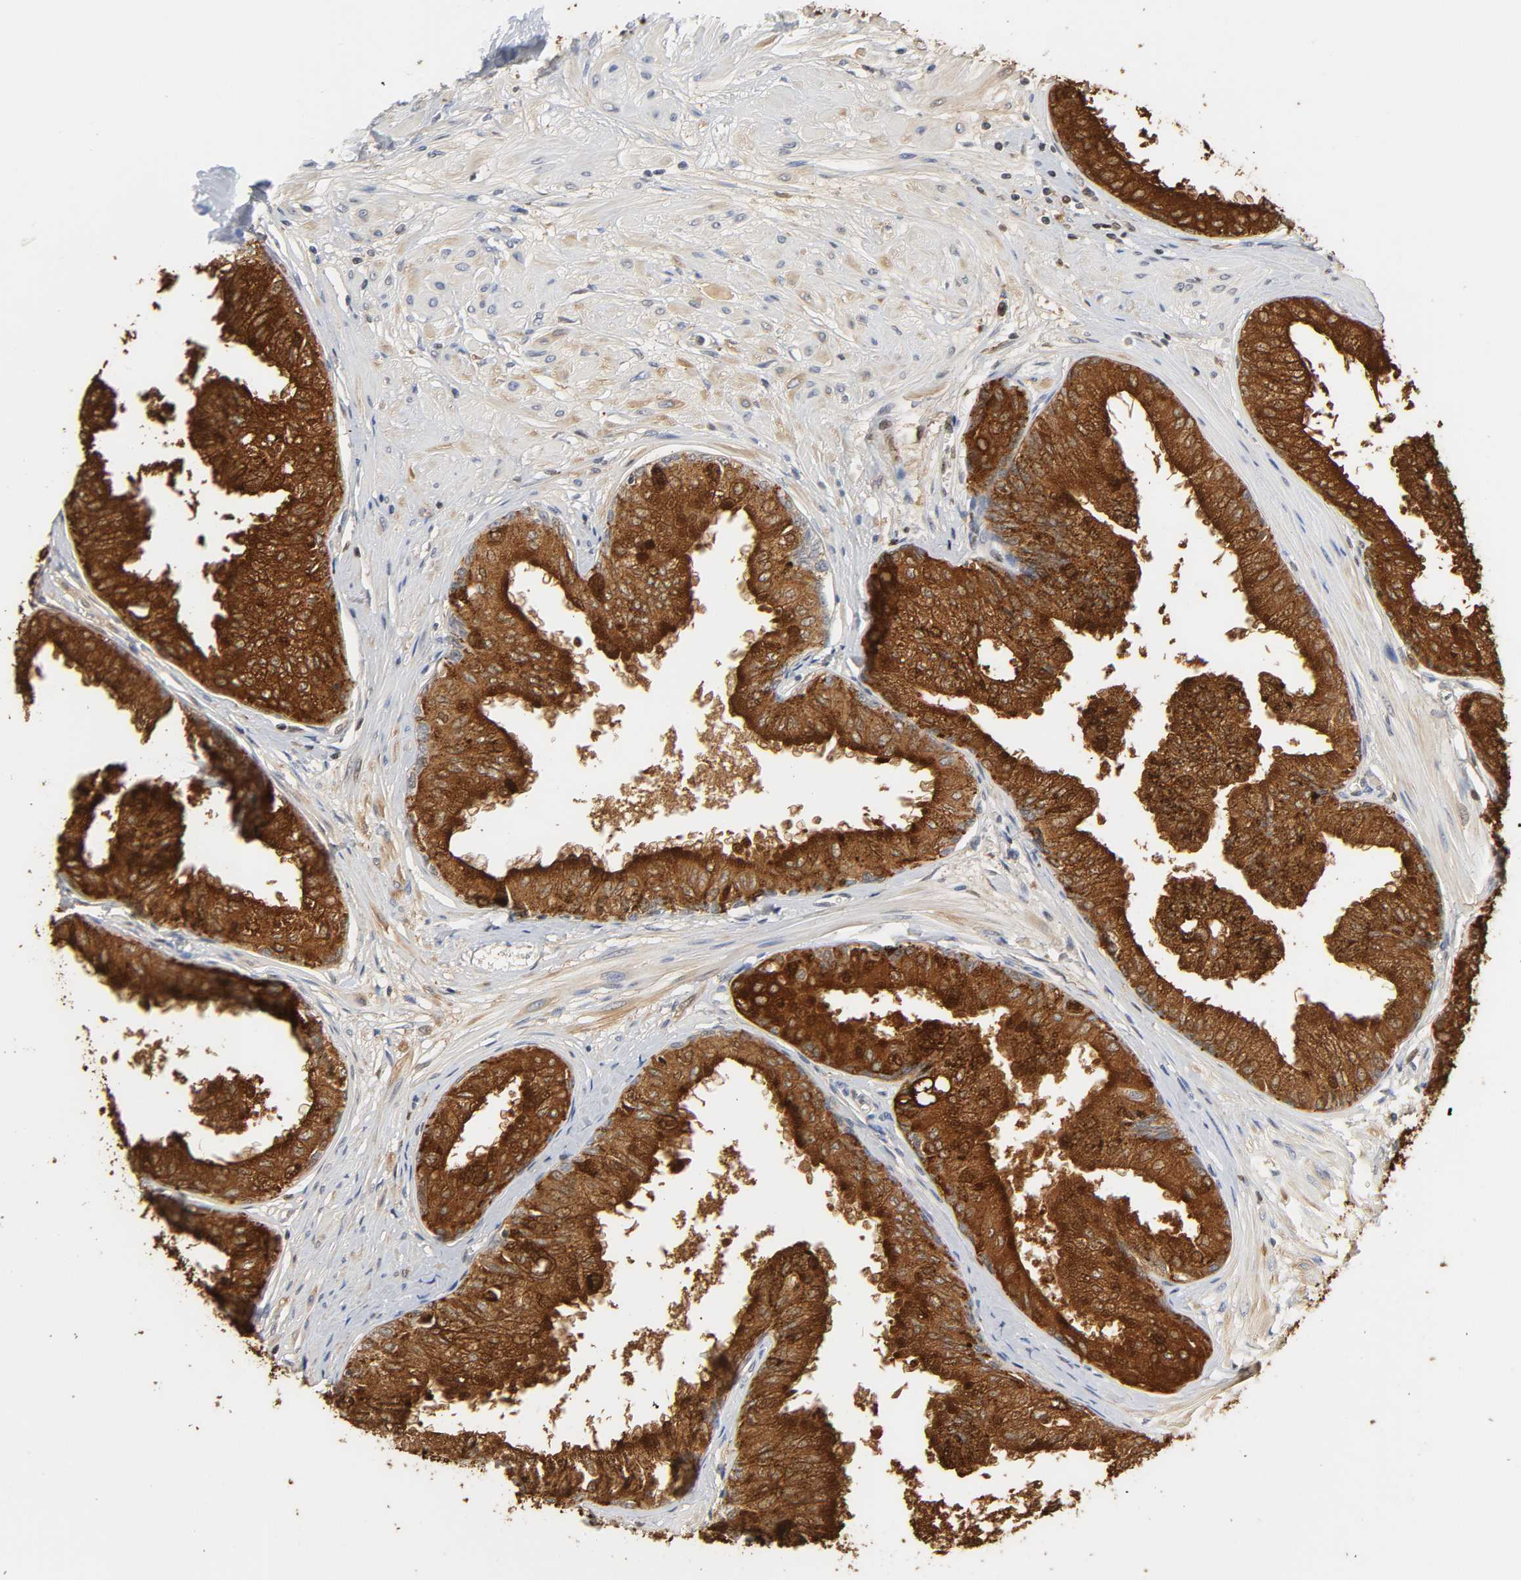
{"staining": {"intensity": "strong", "quantity": ">75%", "location": "cytoplasmic/membranous,nuclear"}, "tissue": "prostate", "cell_type": "Glandular cells", "image_type": "normal", "snomed": [{"axis": "morphology", "description": "Normal tissue, NOS"}, {"axis": "topography", "description": "Prostate"}, {"axis": "topography", "description": "Seminal veicle"}], "caption": "Protein positivity by IHC demonstrates strong cytoplasmic/membranous,nuclear staining in about >75% of glandular cells in normal prostate.", "gene": "ACP3", "patient": {"sex": "male", "age": 60}}